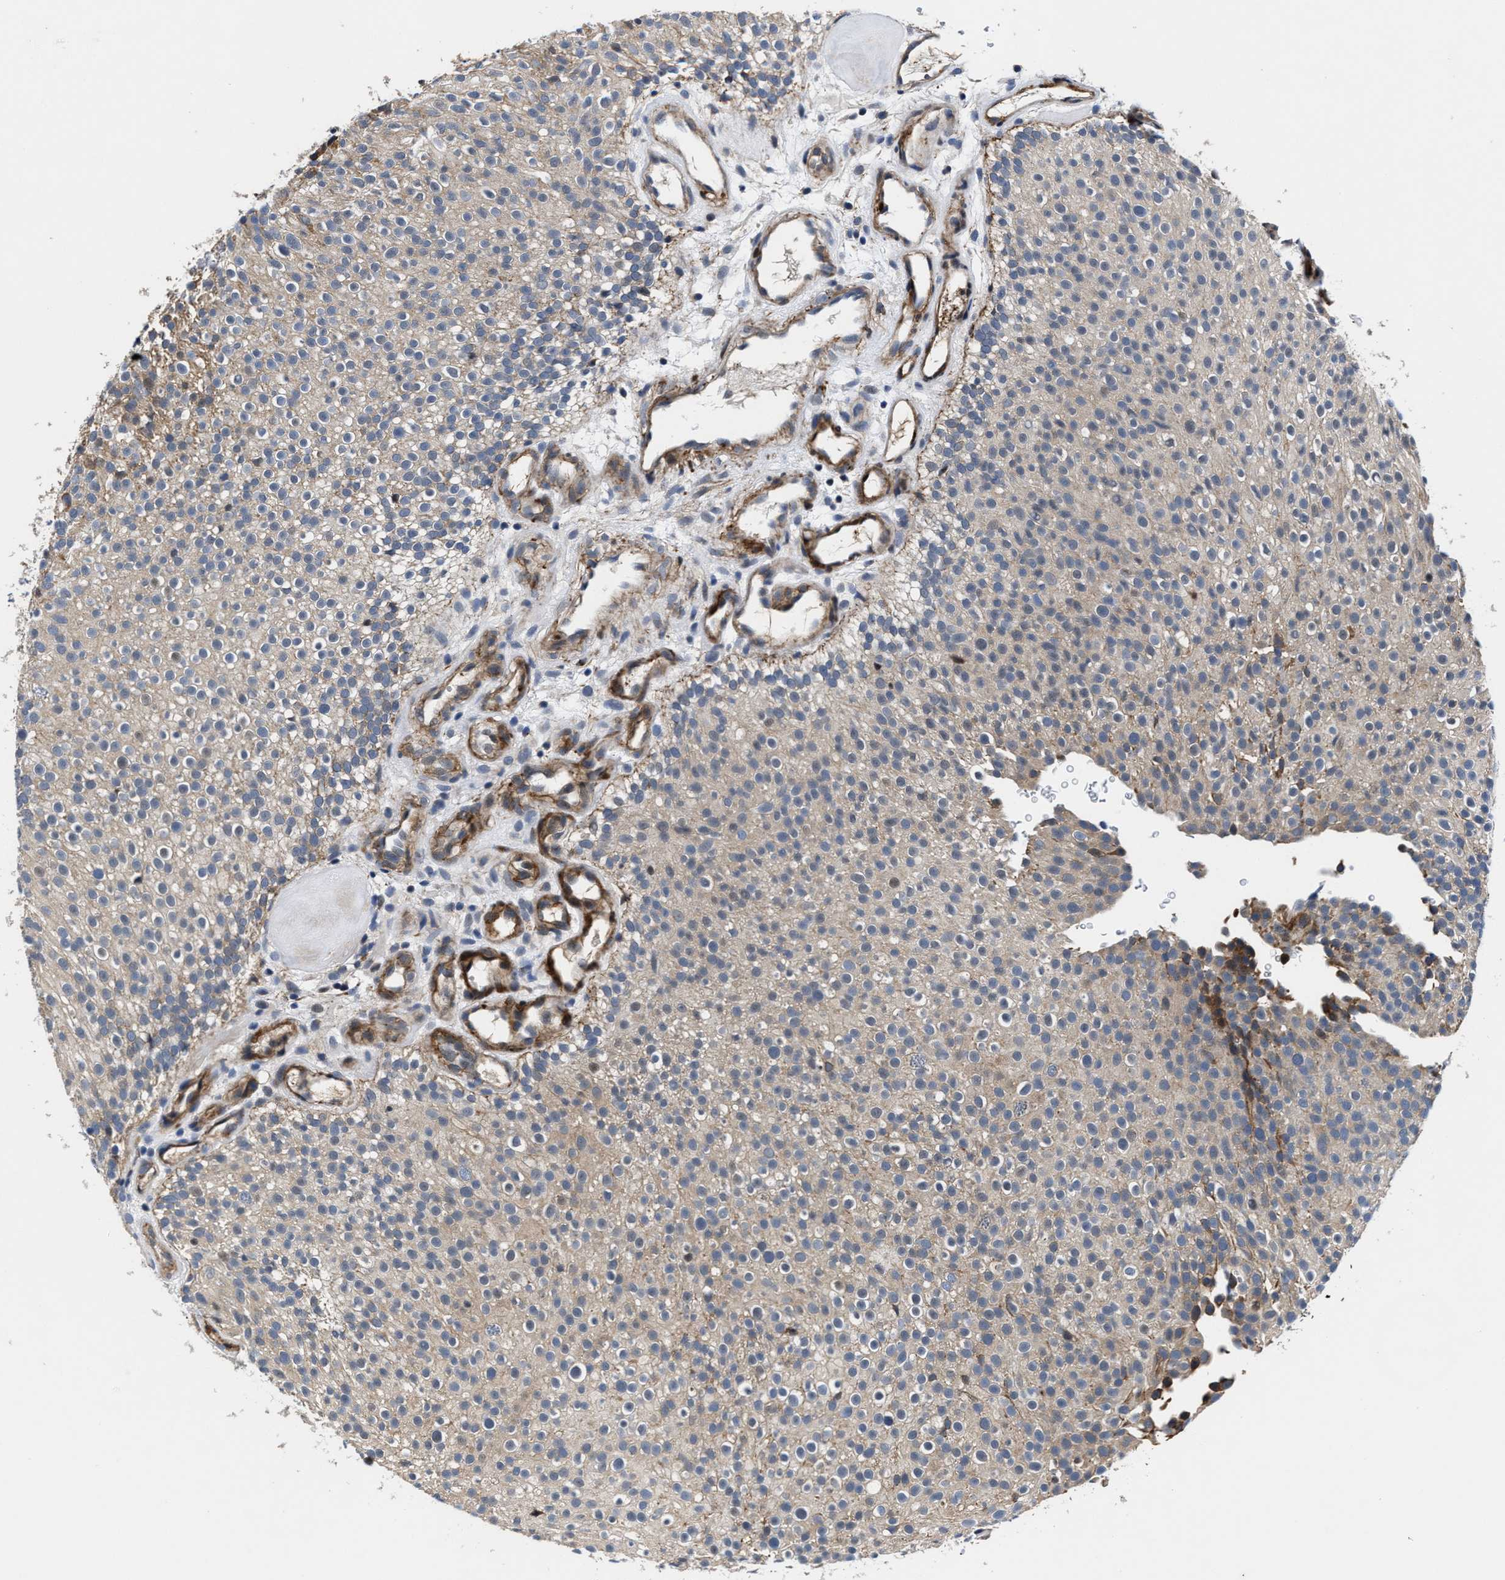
{"staining": {"intensity": "weak", "quantity": "<25%", "location": "cytoplasmic/membranous"}, "tissue": "urothelial cancer", "cell_type": "Tumor cells", "image_type": "cancer", "snomed": [{"axis": "morphology", "description": "Urothelial carcinoma, Low grade"}, {"axis": "topography", "description": "Urinary bladder"}], "caption": "Tumor cells are negative for protein expression in human urothelial cancer.", "gene": "SLC12A2", "patient": {"sex": "male", "age": 78}}